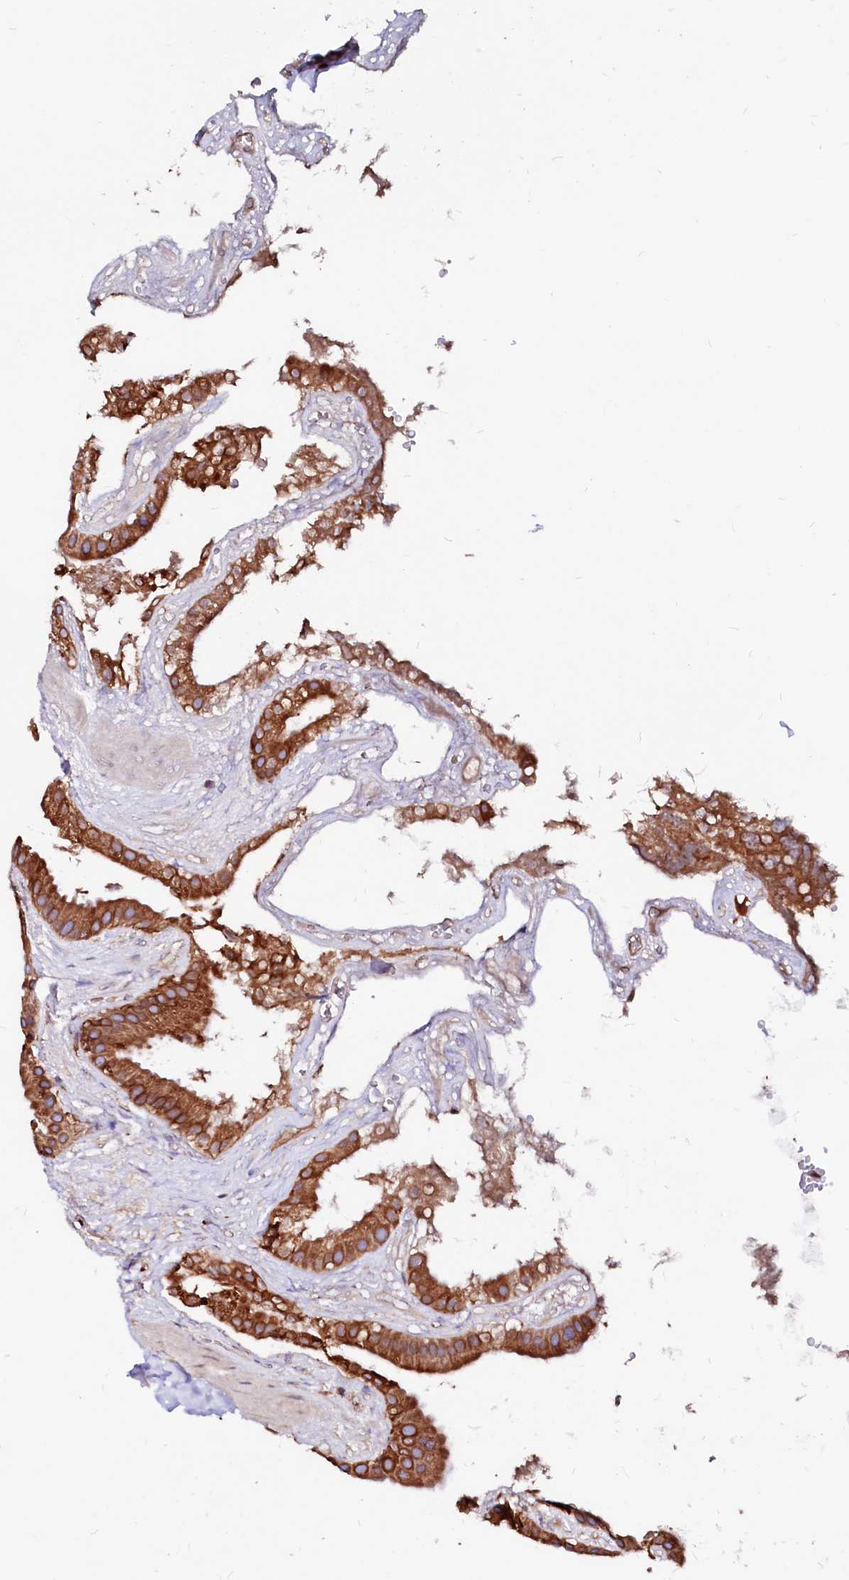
{"staining": {"intensity": "strong", "quantity": ">75%", "location": "cytoplasmic/membranous"}, "tissue": "gallbladder", "cell_type": "Glandular cells", "image_type": "normal", "snomed": [{"axis": "morphology", "description": "Normal tissue, NOS"}, {"axis": "topography", "description": "Gallbladder"}], "caption": "Strong cytoplasmic/membranous staining for a protein is seen in about >75% of glandular cells of unremarkable gallbladder using IHC.", "gene": "DERL1", "patient": {"sex": "male", "age": 55}}